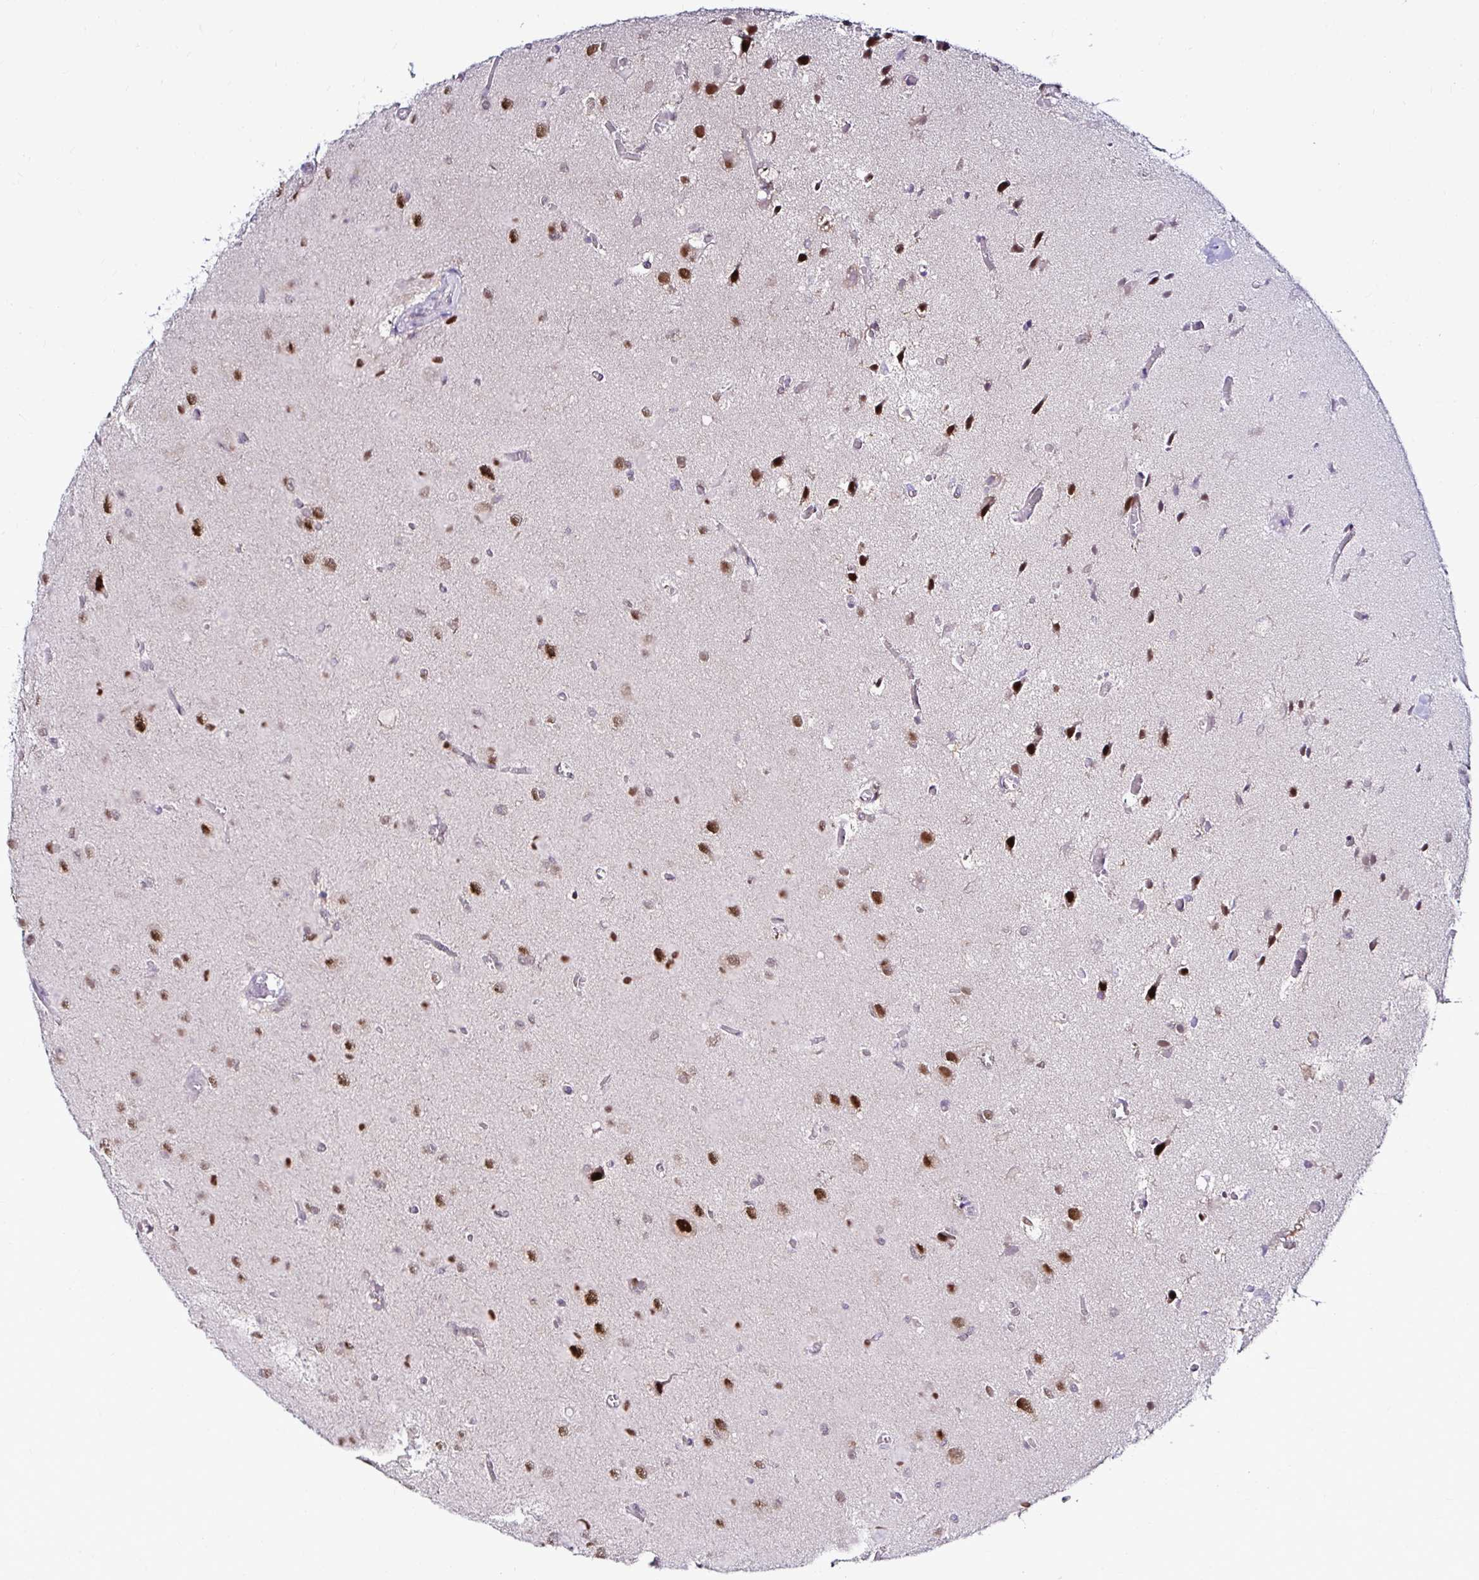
{"staining": {"intensity": "moderate", "quantity": "25%-75%", "location": "nuclear"}, "tissue": "glioma", "cell_type": "Tumor cells", "image_type": "cancer", "snomed": [{"axis": "morphology", "description": "Glioma, malignant, Low grade"}, {"axis": "topography", "description": "Brain"}], "caption": "Protein staining of malignant low-grade glioma tissue demonstrates moderate nuclear expression in about 25%-75% of tumor cells.", "gene": "PSMD3", "patient": {"sex": "male", "age": 58}}